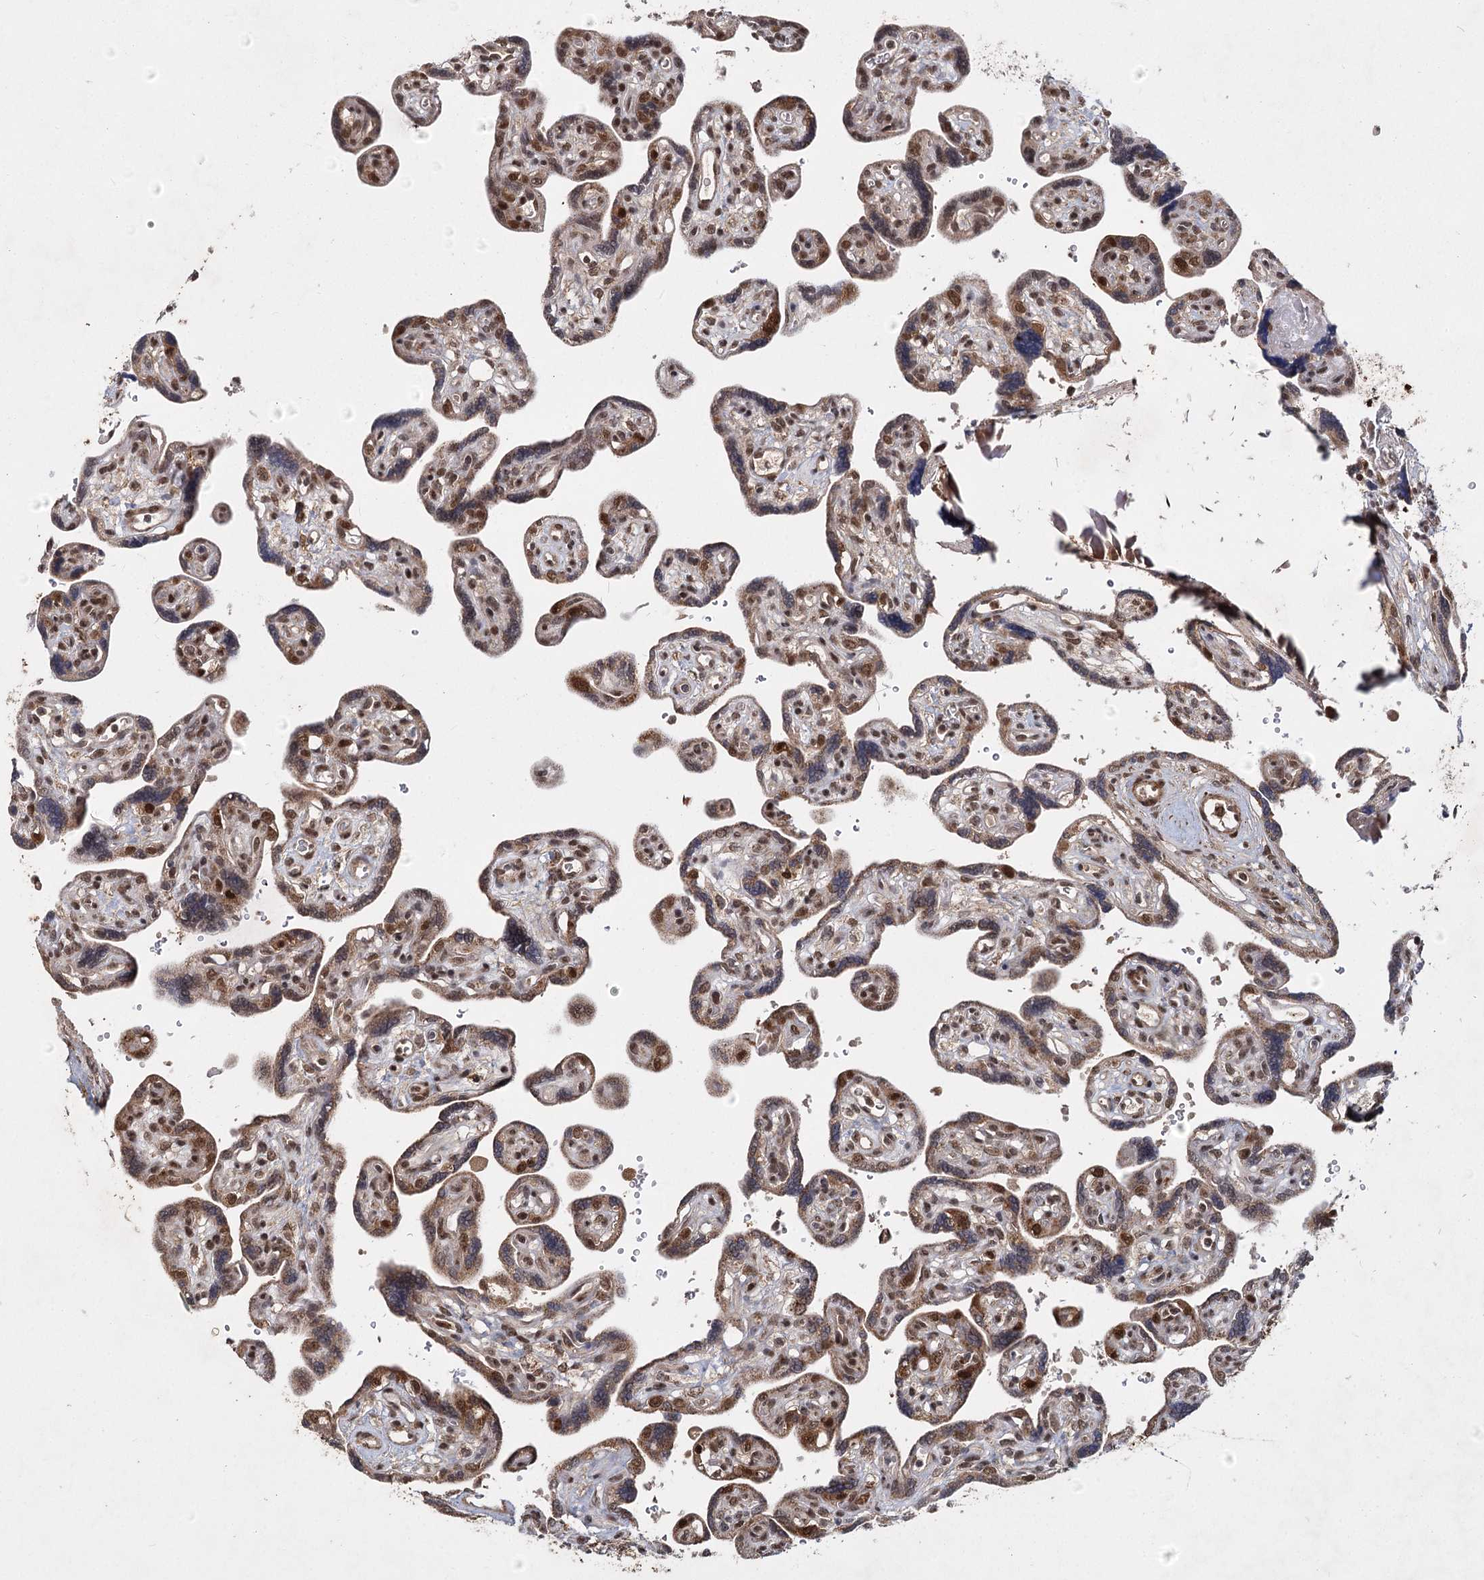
{"staining": {"intensity": "moderate", "quantity": ">75%", "location": "cytoplasmic/membranous,nuclear"}, "tissue": "placenta", "cell_type": "Trophoblastic cells", "image_type": "normal", "snomed": [{"axis": "morphology", "description": "Normal tissue, NOS"}, {"axis": "topography", "description": "Placenta"}], "caption": "Immunohistochemistry photomicrograph of normal placenta: human placenta stained using immunohistochemistry (IHC) demonstrates medium levels of moderate protein expression localized specifically in the cytoplasmic/membranous,nuclear of trophoblastic cells, appearing as a cytoplasmic/membranous,nuclear brown color.", "gene": "ZCCHC24", "patient": {"sex": "female", "age": 39}}